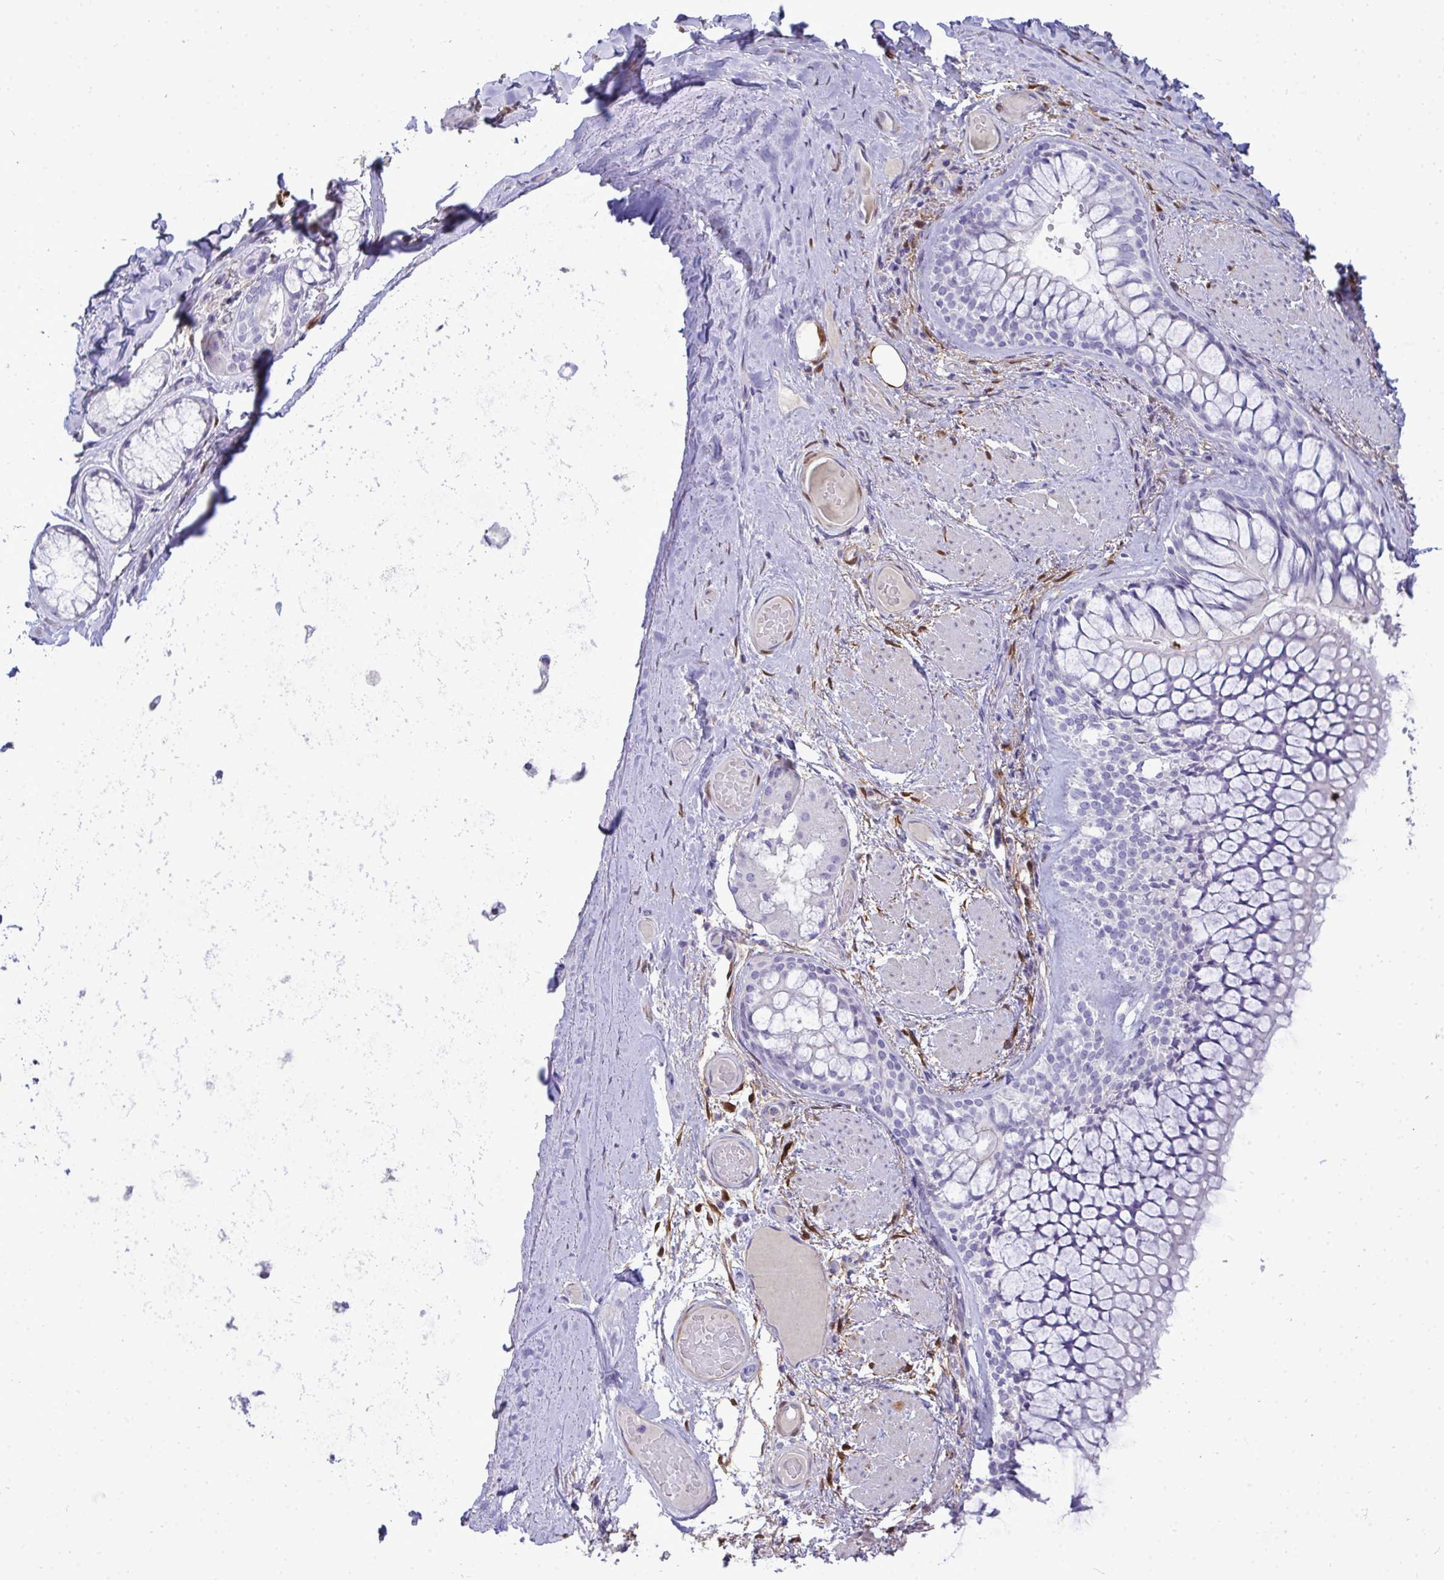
{"staining": {"intensity": "strong", "quantity": "25%-75%", "location": "cytoplasmic/membranous,nuclear"}, "tissue": "adipose tissue", "cell_type": "Adipocytes", "image_type": "normal", "snomed": [{"axis": "morphology", "description": "Normal tissue, NOS"}, {"axis": "topography", "description": "Cartilage tissue"}, {"axis": "topography", "description": "Bronchus"}], "caption": "DAB (3,3'-diaminobenzidine) immunohistochemical staining of benign human adipose tissue shows strong cytoplasmic/membranous,nuclear protein expression in about 25%-75% of adipocytes.", "gene": "HSPB6", "patient": {"sex": "male", "age": 64}}